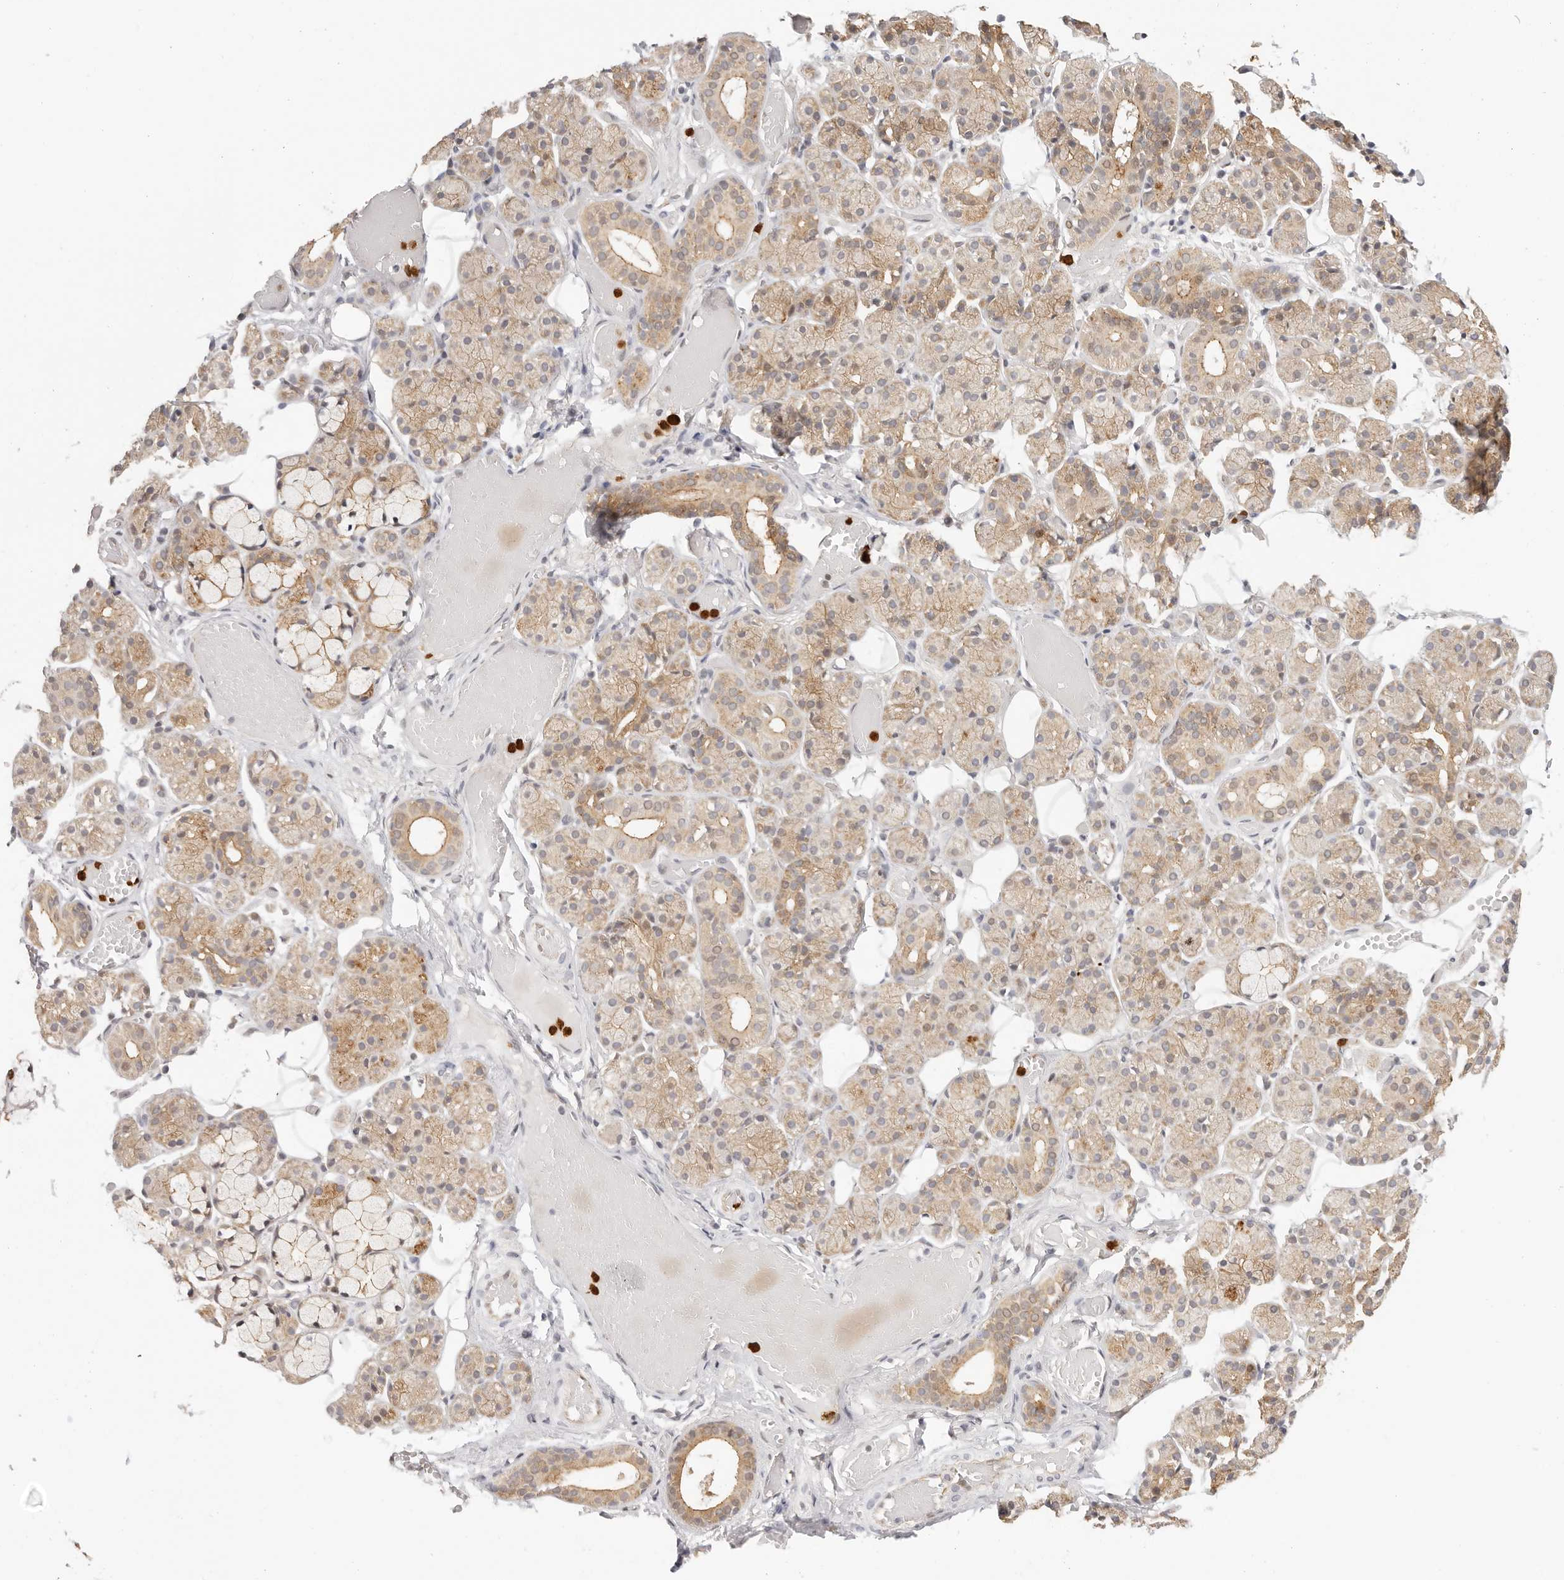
{"staining": {"intensity": "weak", "quantity": ">75%", "location": "cytoplasmic/membranous"}, "tissue": "salivary gland", "cell_type": "Glandular cells", "image_type": "normal", "snomed": [{"axis": "morphology", "description": "Normal tissue, NOS"}, {"axis": "topography", "description": "Salivary gland"}], "caption": "Benign salivary gland exhibits weak cytoplasmic/membranous staining in about >75% of glandular cells.", "gene": "AFDN", "patient": {"sex": "male", "age": 63}}